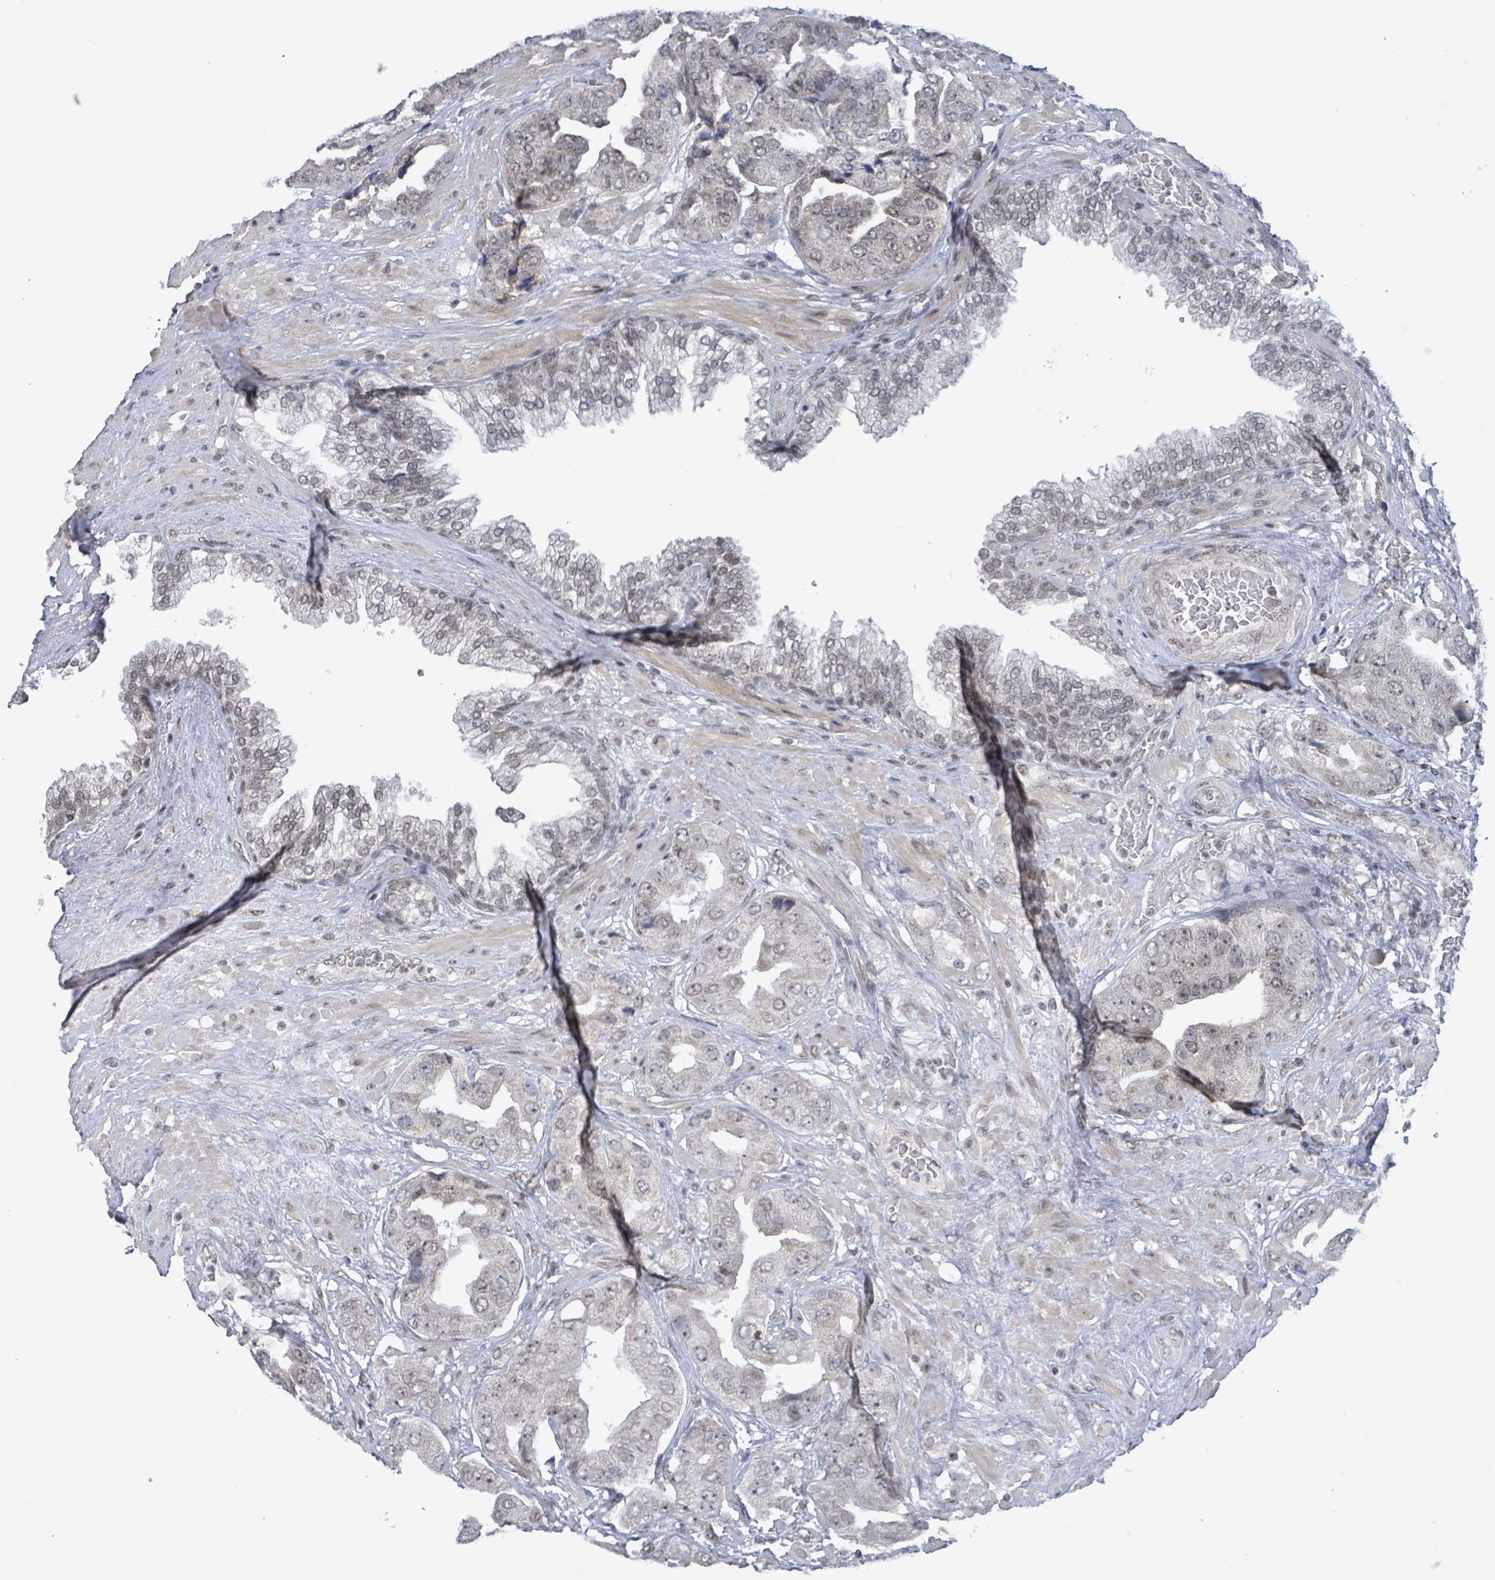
{"staining": {"intensity": "weak", "quantity": "25%-75%", "location": "nuclear"}, "tissue": "prostate cancer", "cell_type": "Tumor cells", "image_type": "cancer", "snomed": [{"axis": "morphology", "description": "Adenocarcinoma, High grade"}, {"axis": "topography", "description": "Prostate"}], "caption": "Protein staining demonstrates weak nuclear staining in about 25%-75% of tumor cells in prostate cancer (adenocarcinoma (high-grade)).", "gene": "BANP", "patient": {"sex": "male", "age": 63}}